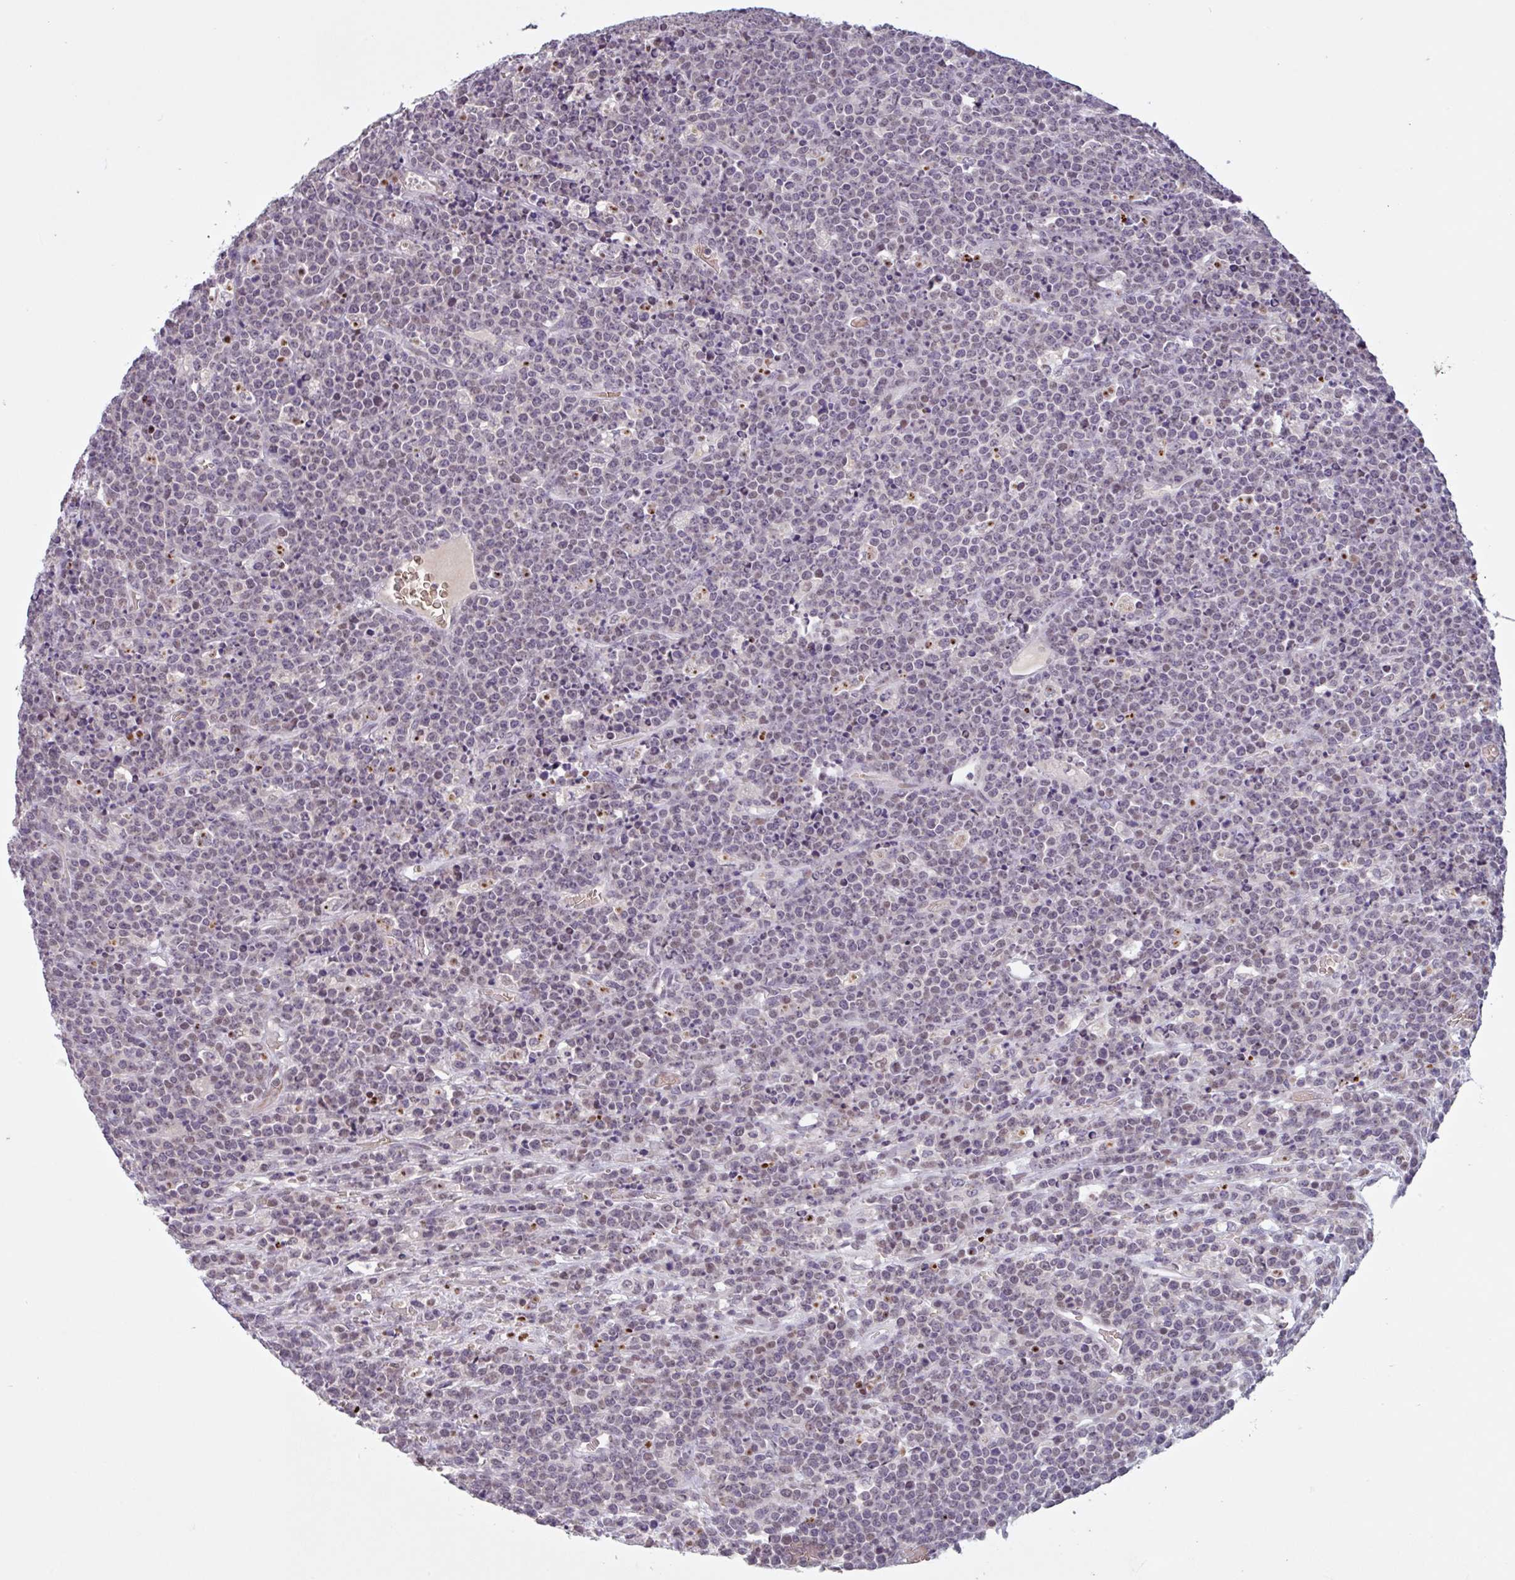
{"staining": {"intensity": "negative", "quantity": "none", "location": "none"}, "tissue": "lymphoma", "cell_type": "Tumor cells", "image_type": "cancer", "snomed": [{"axis": "morphology", "description": "Malignant lymphoma, non-Hodgkin's type, High grade"}, {"axis": "topography", "description": "Ovary"}], "caption": "Tumor cells show no significant expression in lymphoma.", "gene": "RHAG", "patient": {"sex": "female", "age": 56}}